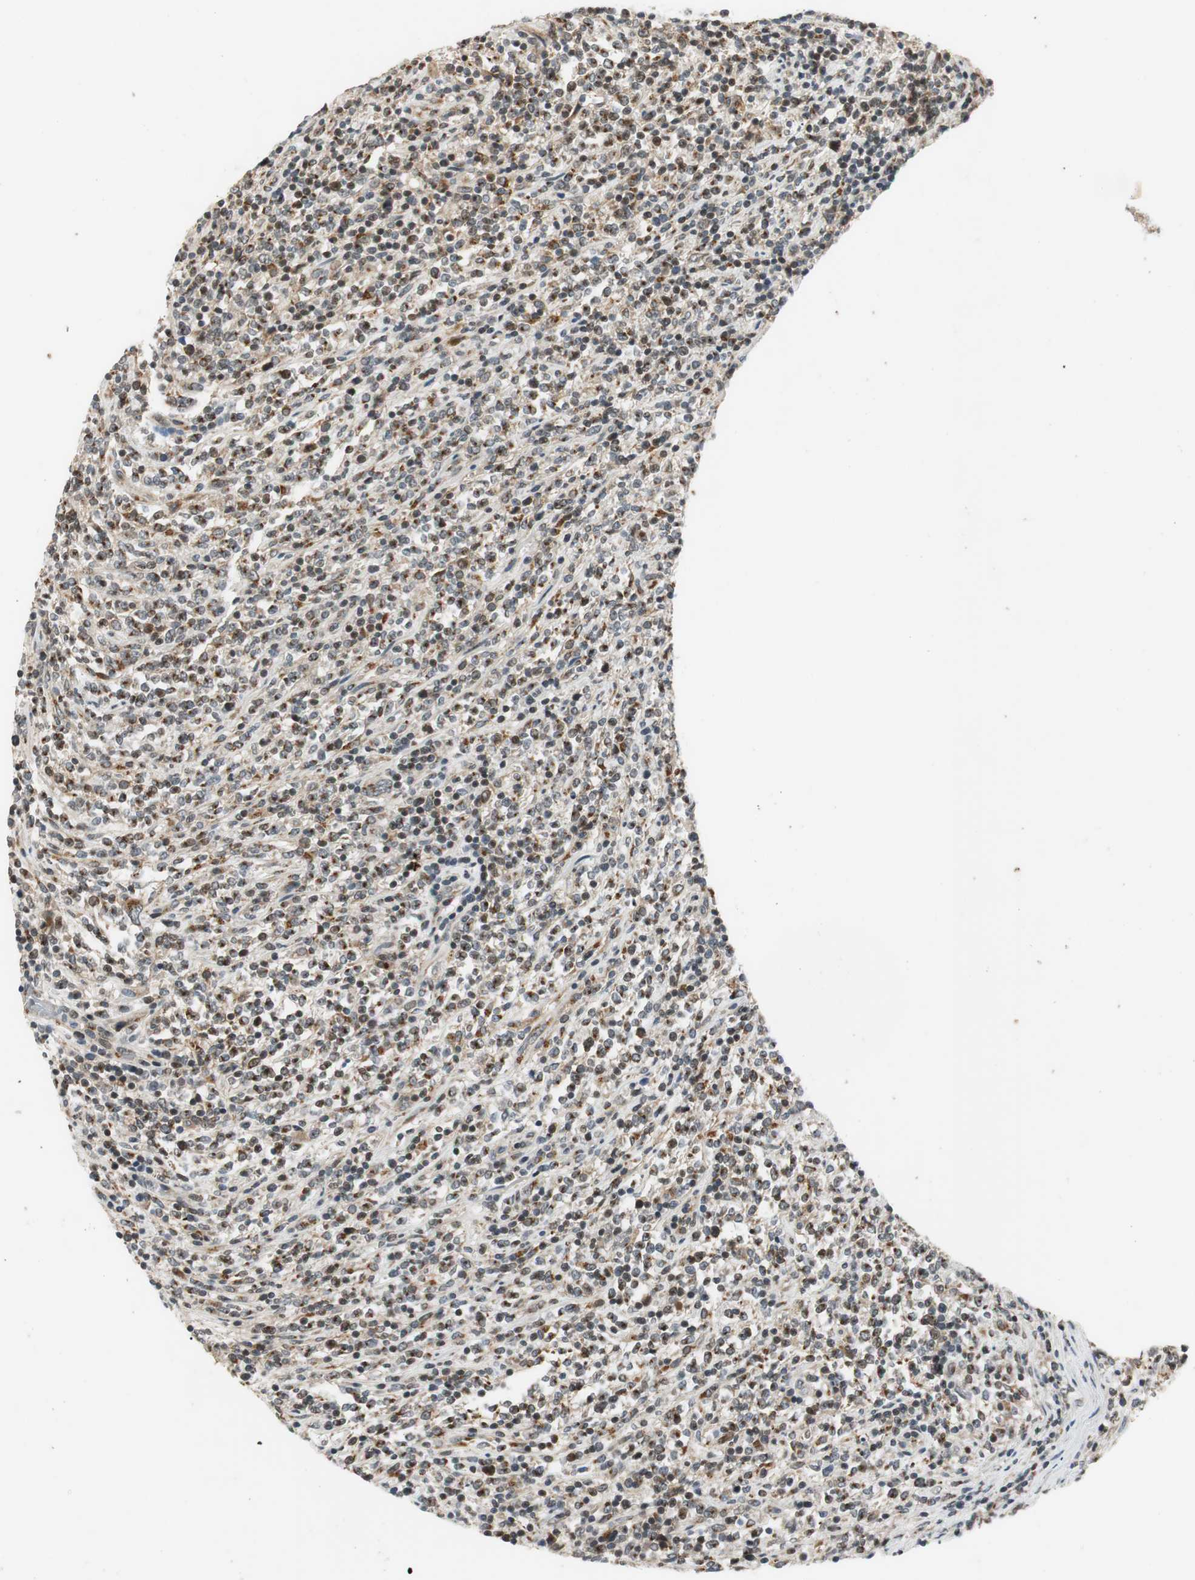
{"staining": {"intensity": "weak", "quantity": ">75%", "location": "cytoplasmic/membranous"}, "tissue": "lymphoma", "cell_type": "Tumor cells", "image_type": "cancer", "snomed": [{"axis": "morphology", "description": "Malignant lymphoma, non-Hodgkin's type, High grade"}, {"axis": "topography", "description": "Soft tissue"}], "caption": "Approximately >75% of tumor cells in human lymphoma exhibit weak cytoplasmic/membranous protein positivity as visualized by brown immunohistochemical staining.", "gene": "NEO1", "patient": {"sex": "male", "age": 18}}